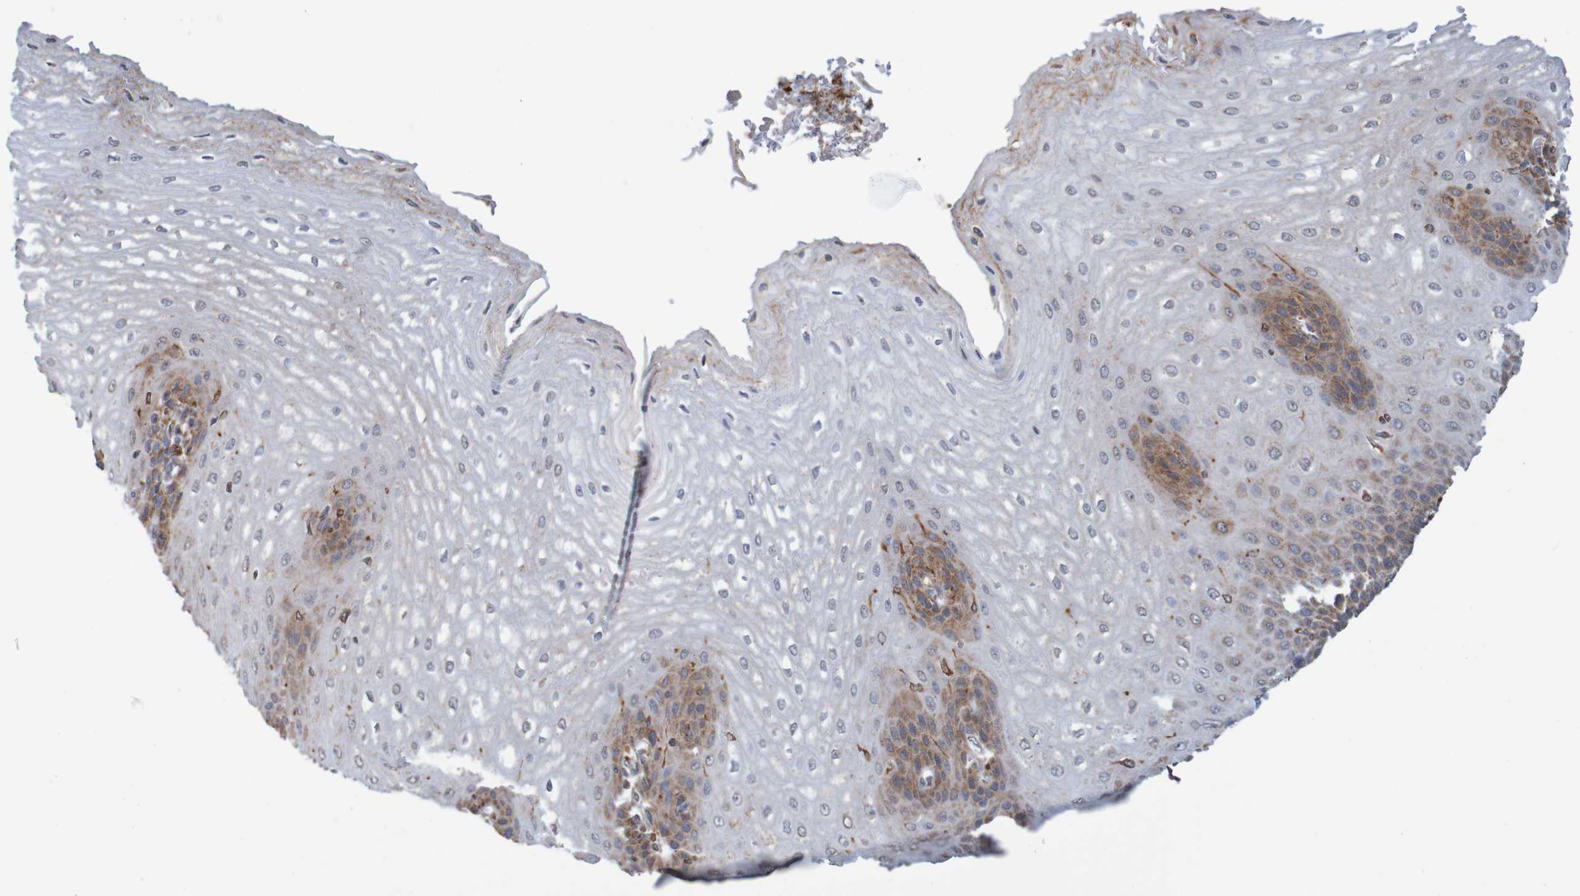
{"staining": {"intensity": "moderate", "quantity": "<25%", "location": "cytoplasmic/membranous"}, "tissue": "esophagus", "cell_type": "Squamous epithelial cells", "image_type": "normal", "snomed": [{"axis": "morphology", "description": "Normal tissue, NOS"}, {"axis": "topography", "description": "Esophagus"}], "caption": "A histopathology image of esophagus stained for a protein shows moderate cytoplasmic/membranous brown staining in squamous epithelial cells. (DAB IHC with brightfield microscopy, high magnification).", "gene": "PDIA3", "patient": {"sex": "male", "age": 54}}